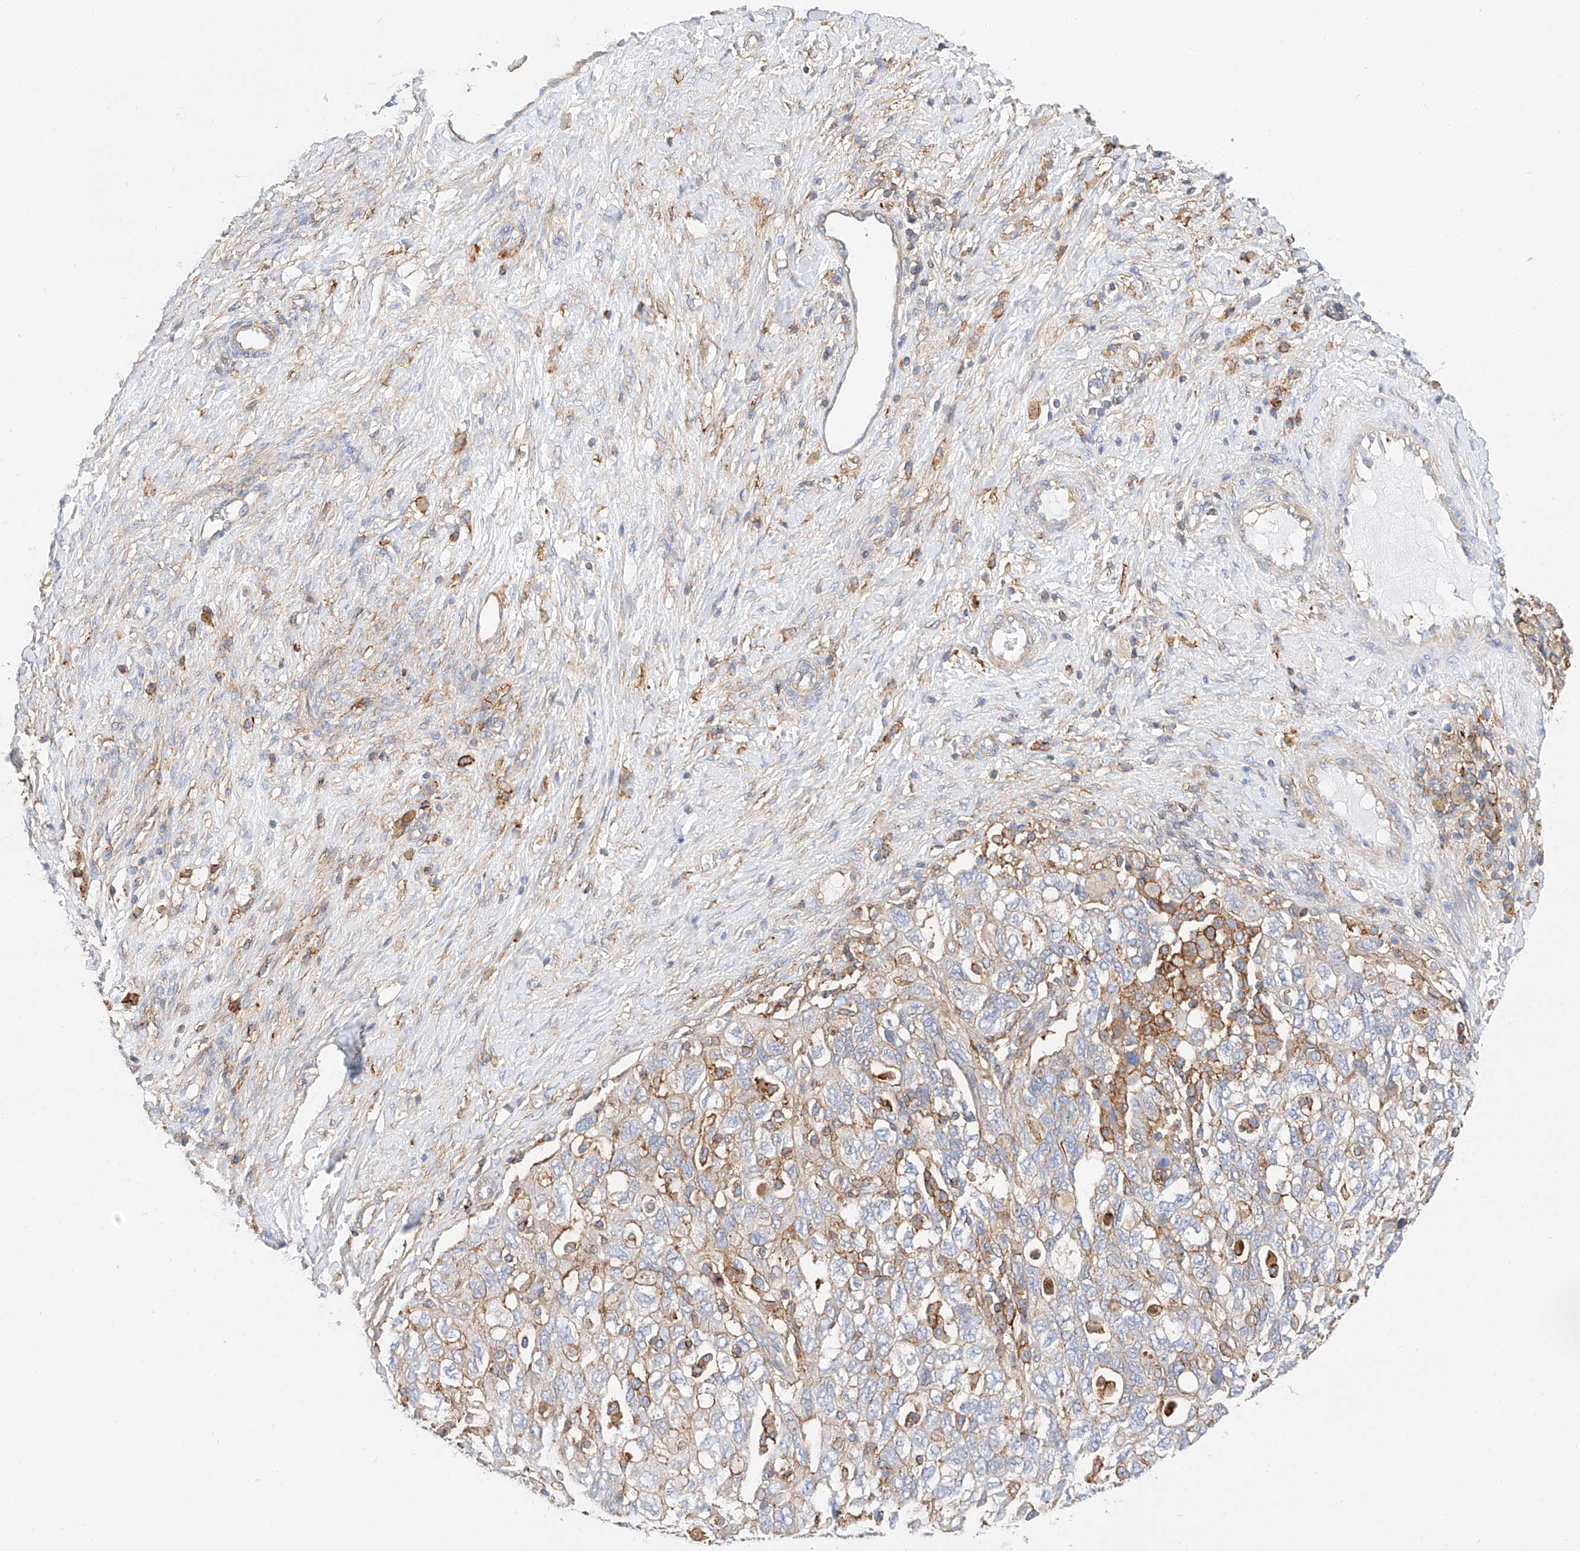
{"staining": {"intensity": "moderate", "quantity": "<25%", "location": "cytoplasmic/membranous"}, "tissue": "ovarian cancer", "cell_type": "Tumor cells", "image_type": "cancer", "snomed": [{"axis": "morphology", "description": "Carcinoma, NOS"}, {"axis": "morphology", "description": "Cystadenocarcinoma, serous, NOS"}, {"axis": "topography", "description": "Ovary"}], "caption": "This photomicrograph displays IHC staining of human ovarian carcinoma, with low moderate cytoplasmic/membranous expression in approximately <25% of tumor cells.", "gene": "HAUS4", "patient": {"sex": "female", "age": 69}}